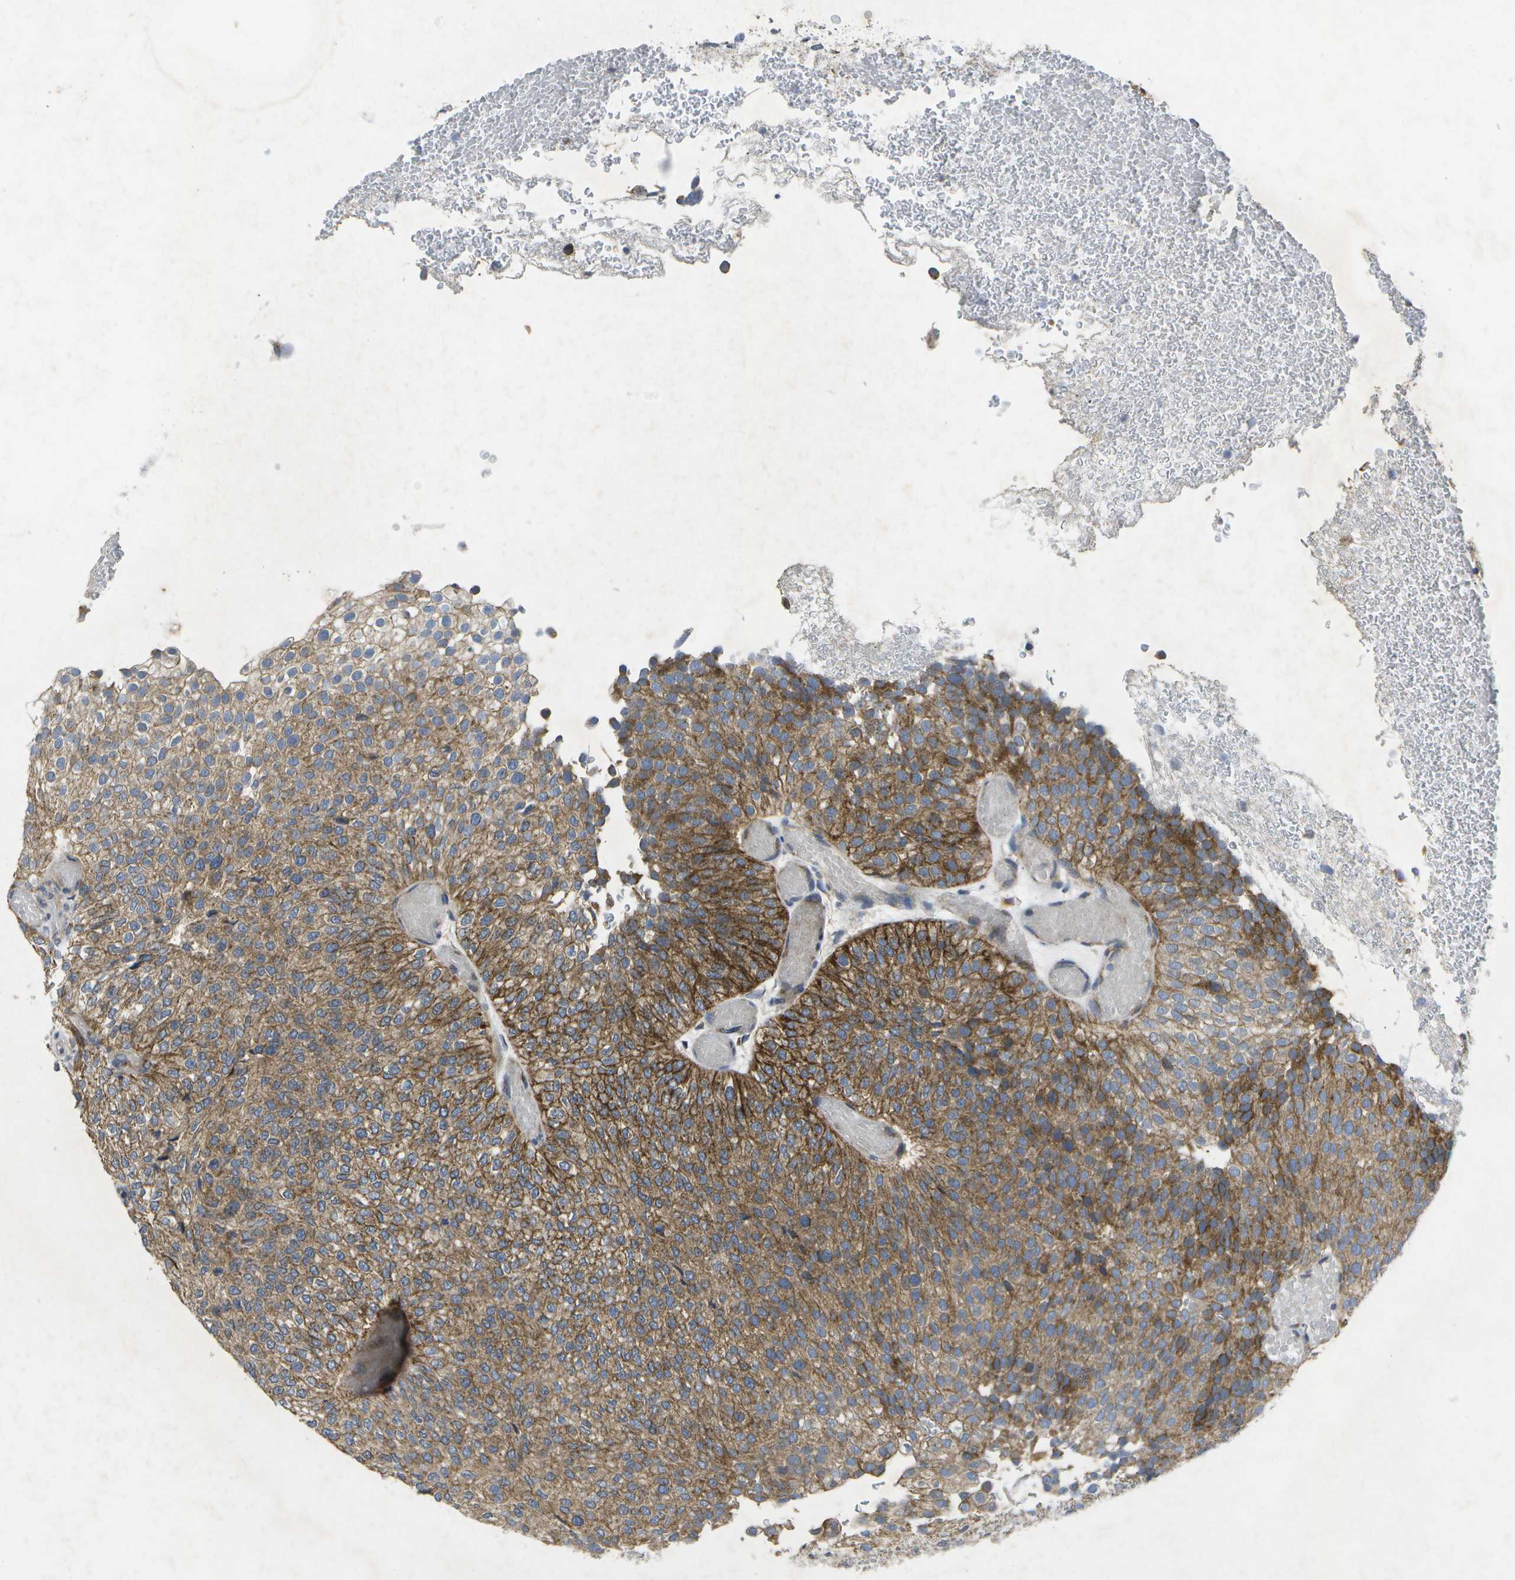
{"staining": {"intensity": "strong", "quantity": ">75%", "location": "cytoplasmic/membranous"}, "tissue": "urothelial cancer", "cell_type": "Tumor cells", "image_type": "cancer", "snomed": [{"axis": "morphology", "description": "Urothelial carcinoma, Low grade"}, {"axis": "topography", "description": "Urinary bladder"}], "caption": "Immunohistochemistry (IHC) micrograph of neoplastic tissue: urothelial carcinoma (low-grade) stained using immunohistochemistry (IHC) shows high levels of strong protein expression localized specifically in the cytoplasmic/membranous of tumor cells, appearing as a cytoplasmic/membranous brown color.", "gene": "KDELR1", "patient": {"sex": "male", "age": 78}}